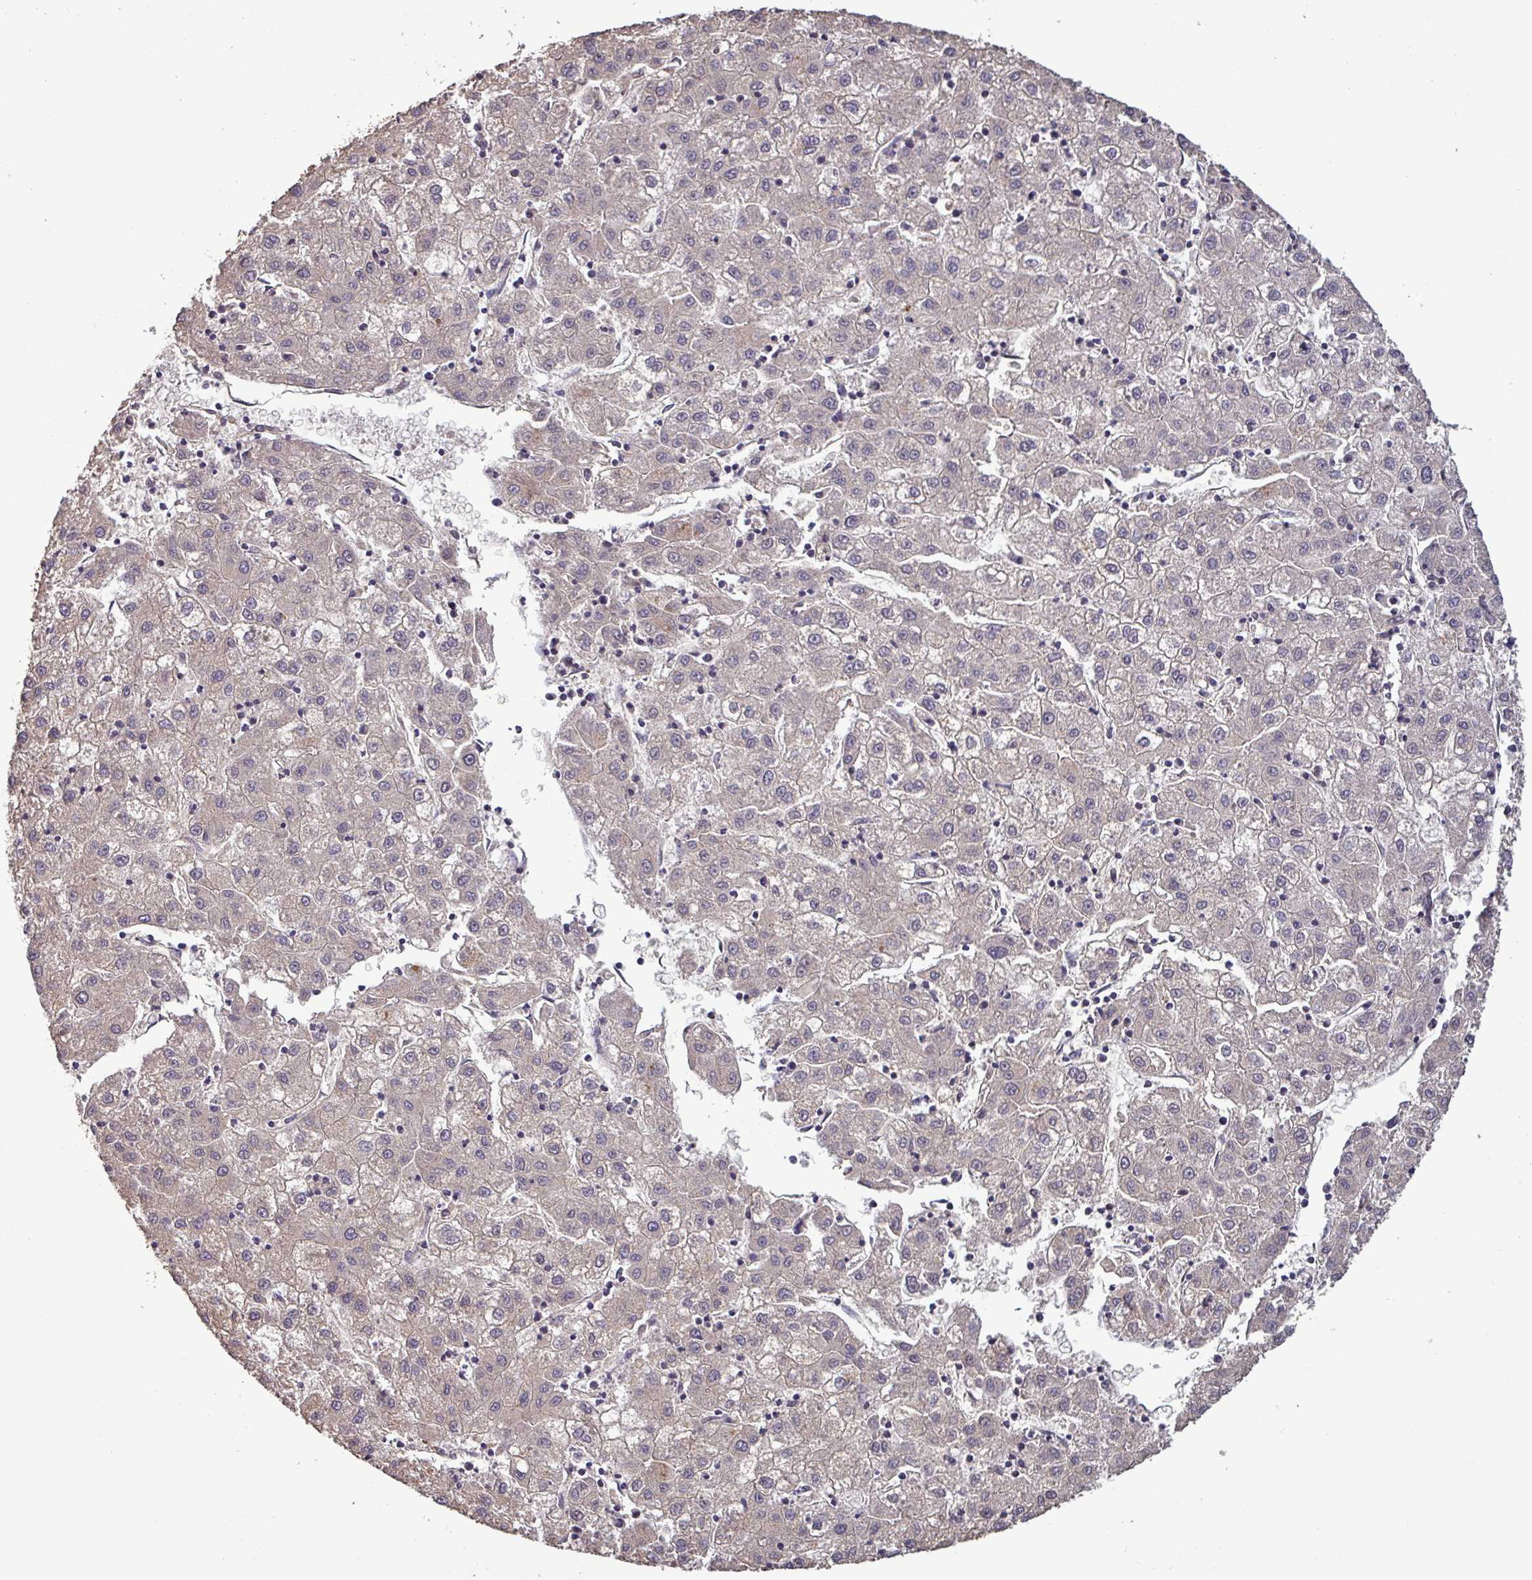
{"staining": {"intensity": "negative", "quantity": "none", "location": "none"}, "tissue": "liver cancer", "cell_type": "Tumor cells", "image_type": "cancer", "snomed": [{"axis": "morphology", "description": "Carcinoma, Hepatocellular, NOS"}, {"axis": "topography", "description": "Liver"}], "caption": "Tumor cells show no significant protein staining in liver cancer (hepatocellular carcinoma).", "gene": "PUS1", "patient": {"sex": "male", "age": 72}}